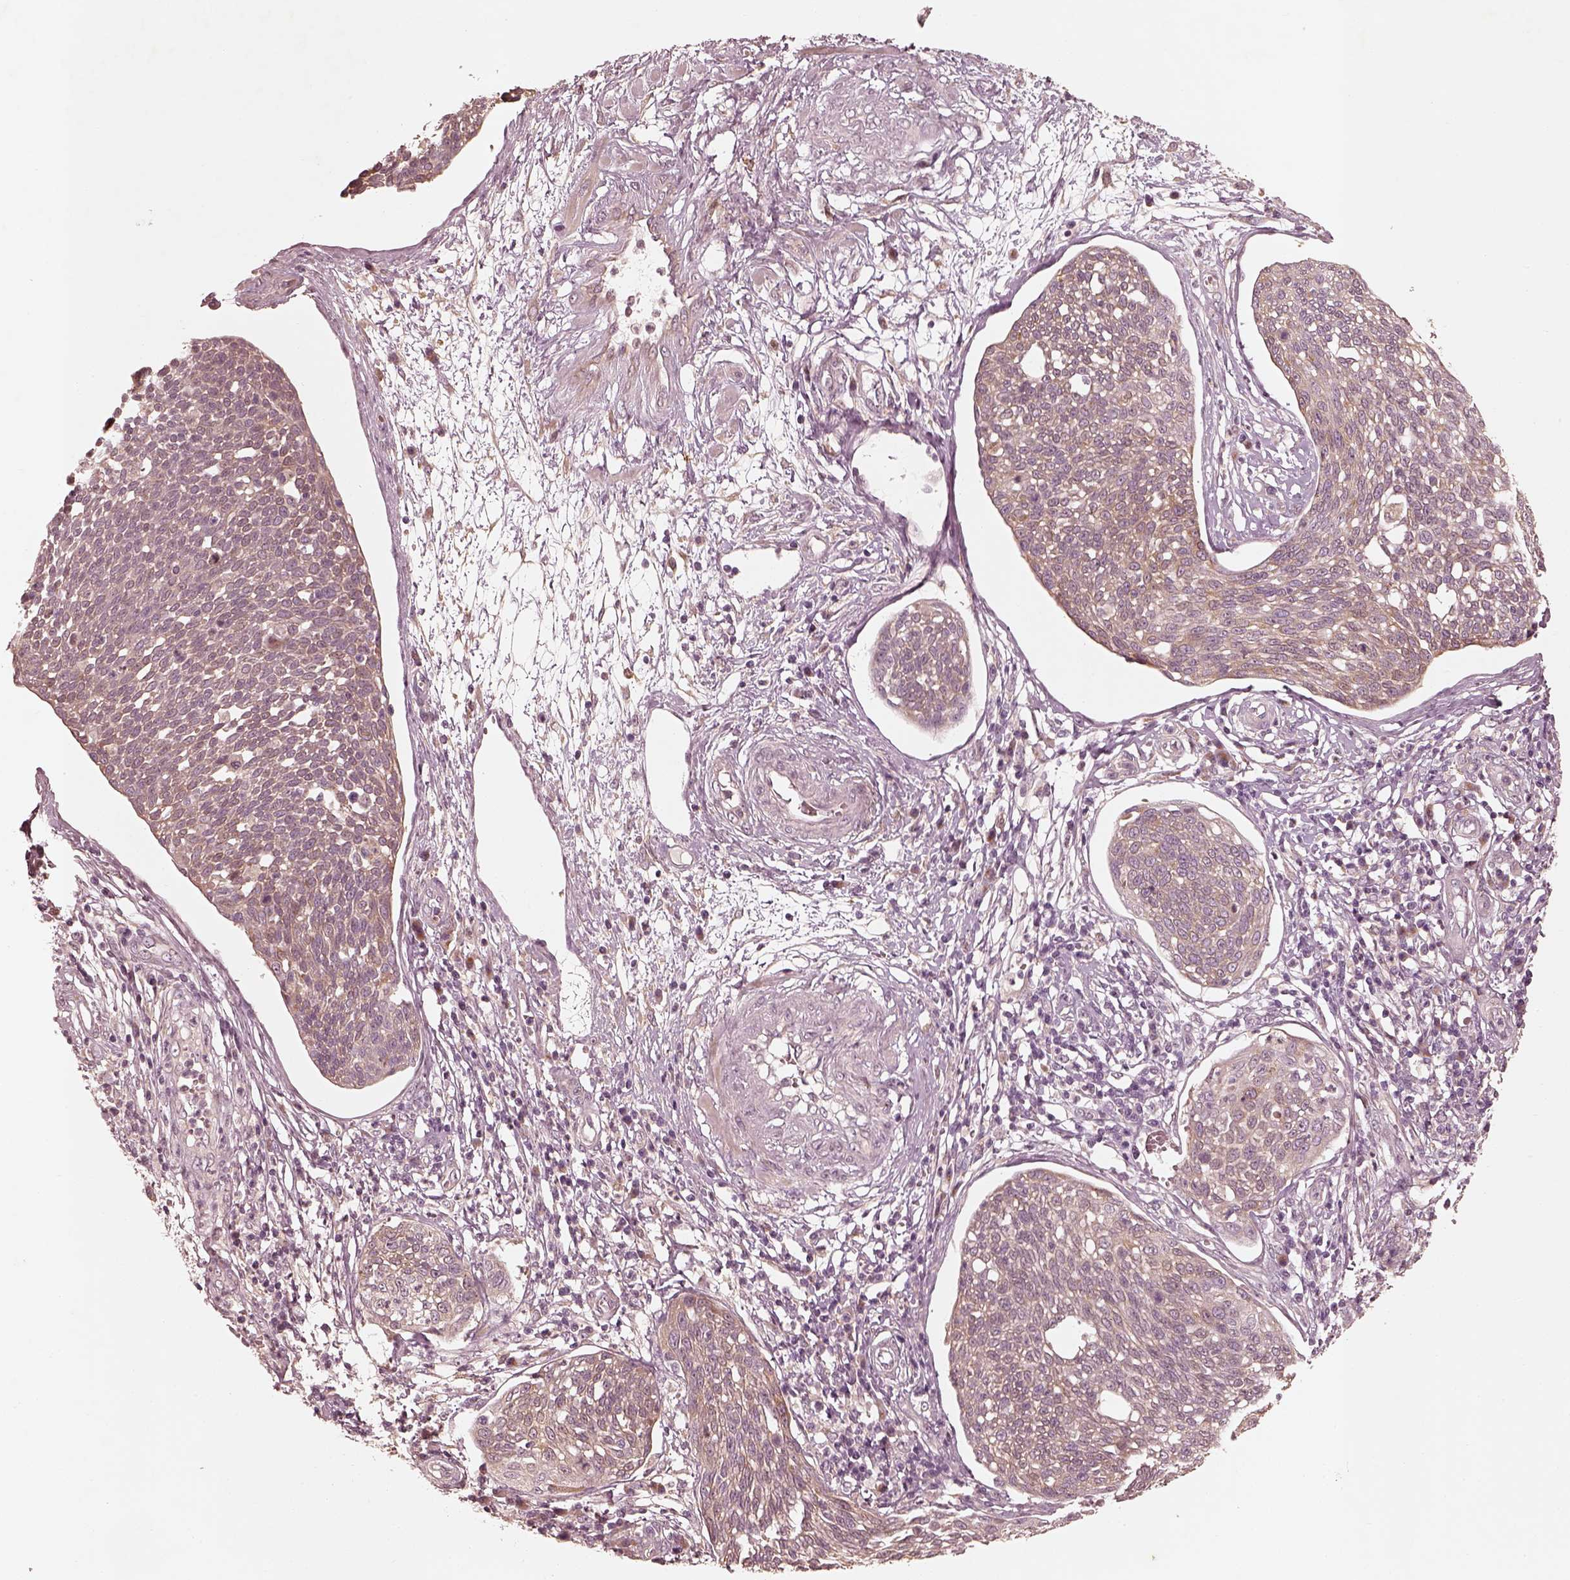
{"staining": {"intensity": "moderate", "quantity": ">75%", "location": "cytoplasmic/membranous"}, "tissue": "cervical cancer", "cell_type": "Tumor cells", "image_type": "cancer", "snomed": [{"axis": "morphology", "description": "Squamous cell carcinoma, NOS"}, {"axis": "topography", "description": "Cervix"}], "caption": "Protein expression analysis of human cervical cancer reveals moderate cytoplasmic/membranous staining in about >75% of tumor cells. Using DAB (3,3'-diaminobenzidine) (brown) and hematoxylin (blue) stains, captured at high magnification using brightfield microscopy.", "gene": "WLS", "patient": {"sex": "female", "age": 34}}